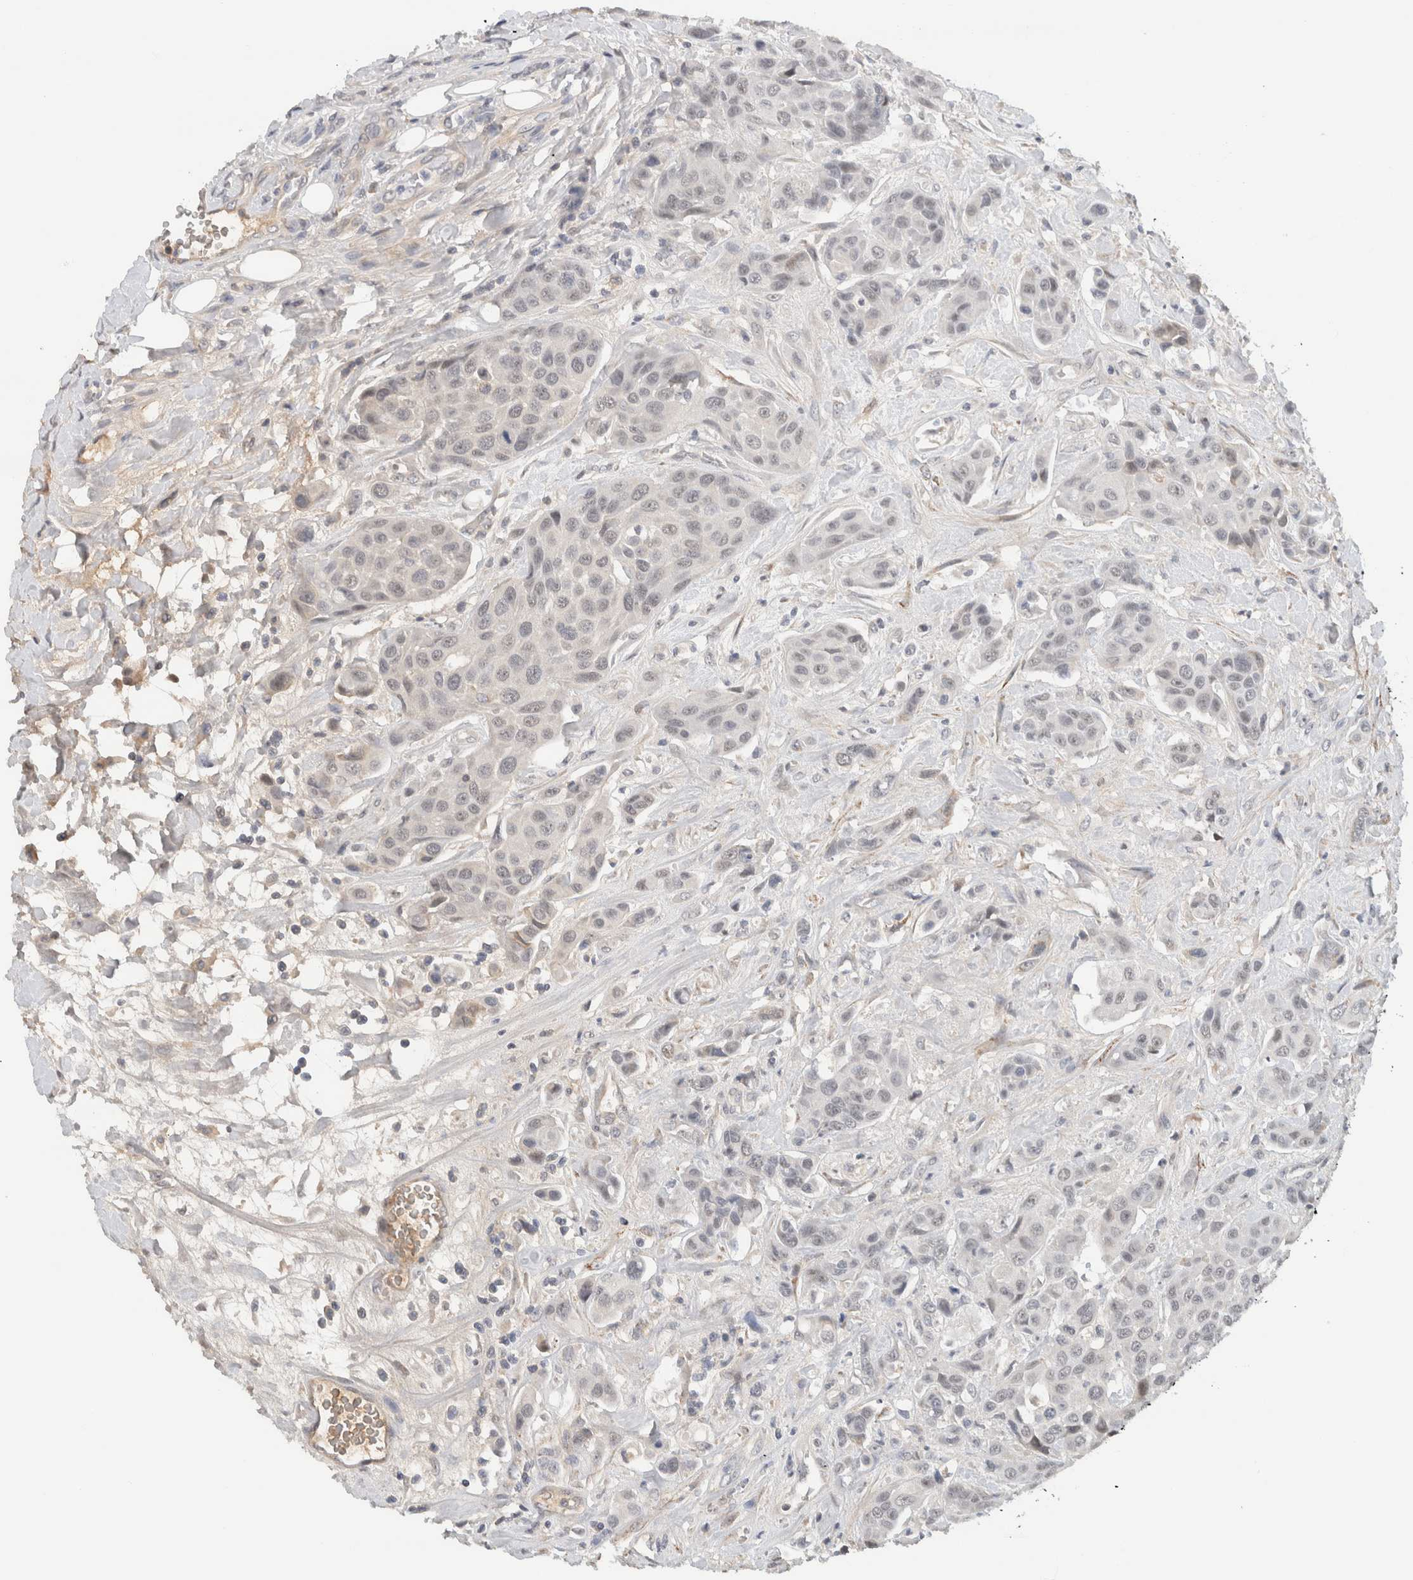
{"staining": {"intensity": "negative", "quantity": "none", "location": "none"}, "tissue": "urothelial cancer", "cell_type": "Tumor cells", "image_type": "cancer", "snomed": [{"axis": "morphology", "description": "Urothelial carcinoma, High grade"}, {"axis": "topography", "description": "Urinary bladder"}], "caption": "Human urothelial cancer stained for a protein using IHC demonstrates no positivity in tumor cells.", "gene": "HCN3", "patient": {"sex": "male", "age": 50}}